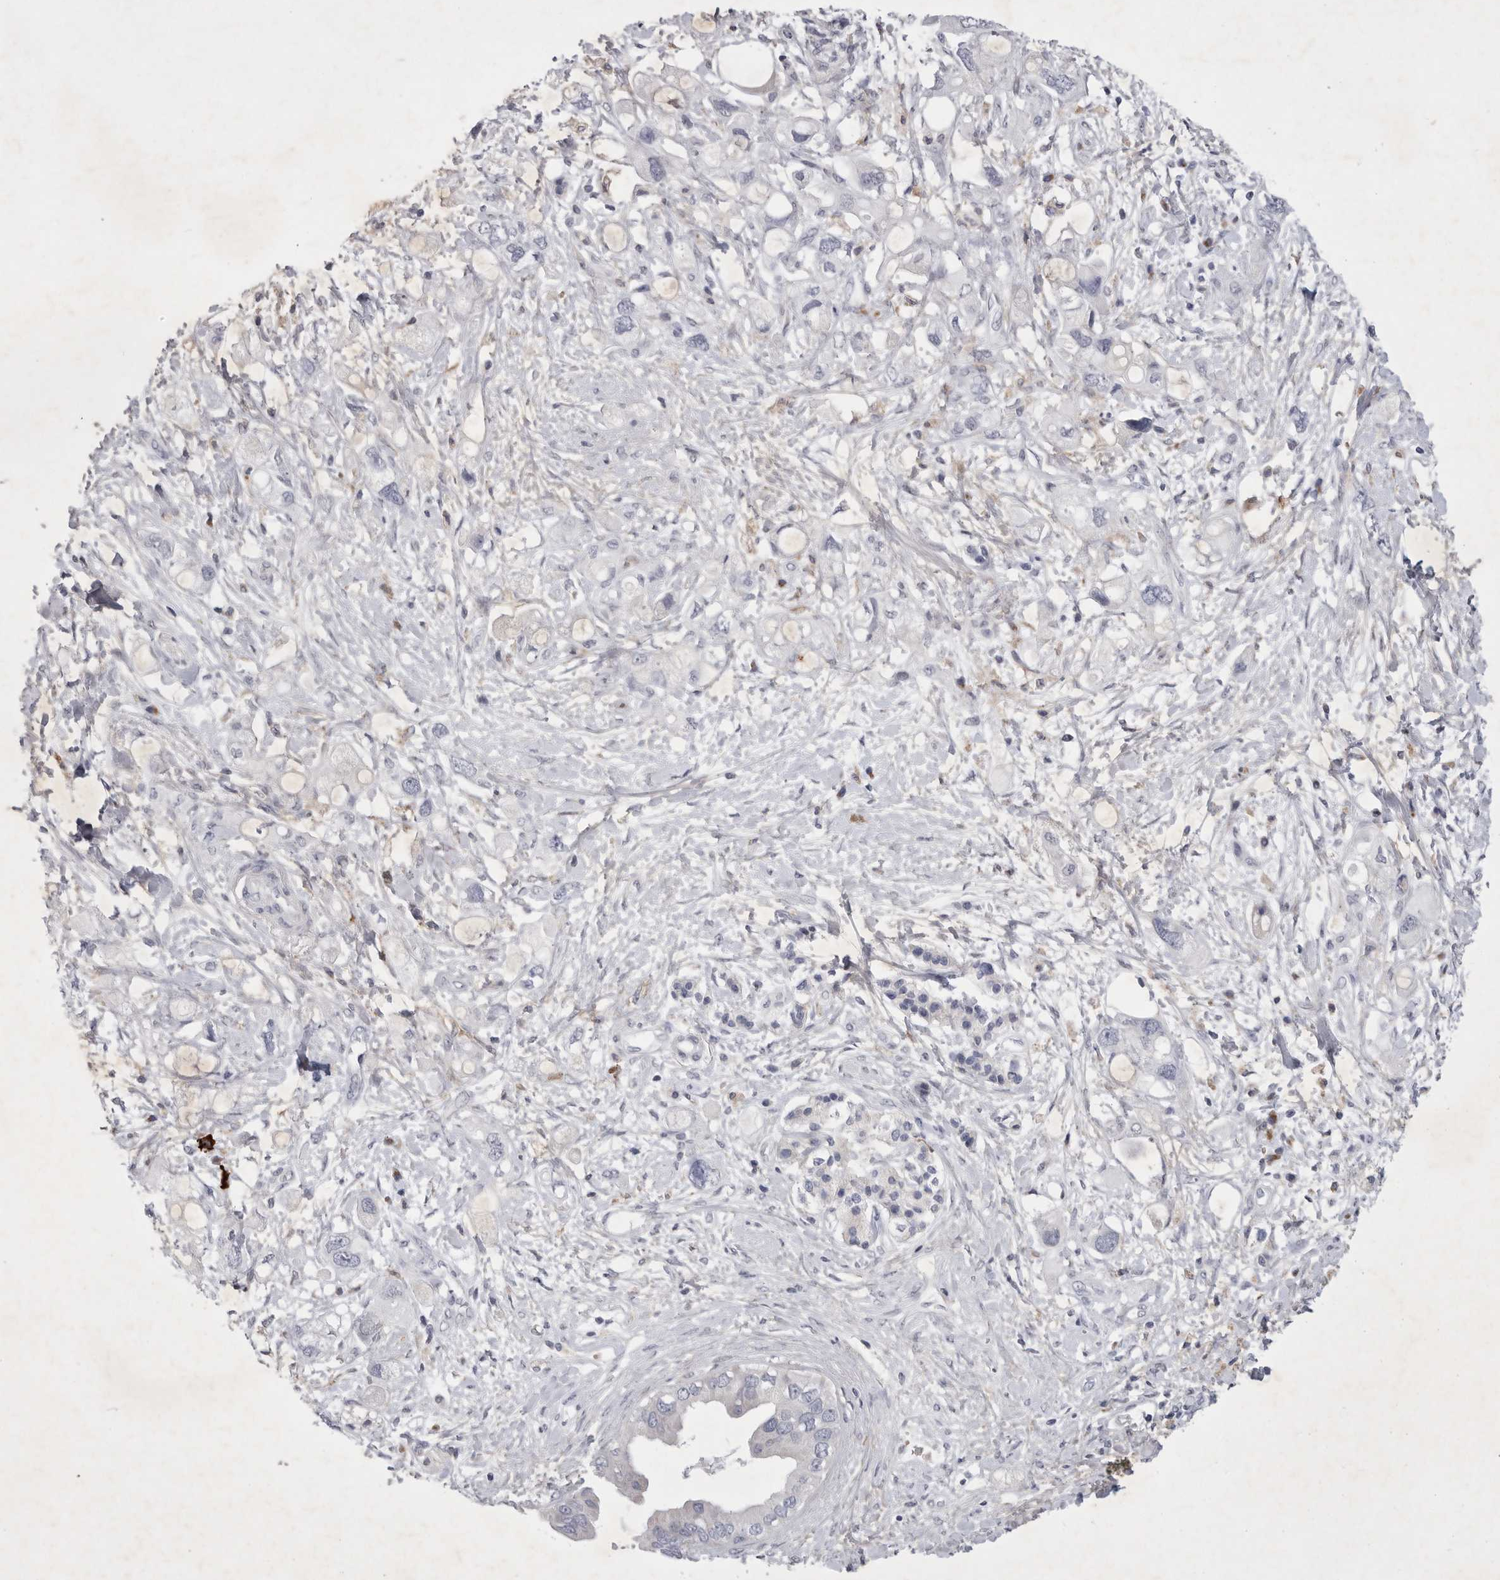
{"staining": {"intensity": "negative", "quantity": "none", "location": "none"}, "tissue": "pancreatic cancer", "cell_type": "Tumor cells", "image_type": "cancer", "snomed": [{"axis": "morphology", "description": "Adenocarcinoma, NOS"}, {"axis": "topography", "description": "Pancreas"}], "caption": "The micrograph demonstrates no significant staining in tumor cells of pancreatic adenocarcinoma.", "gene": "SIGLEC10", "patient": {"sex": "female", "age": 56}}